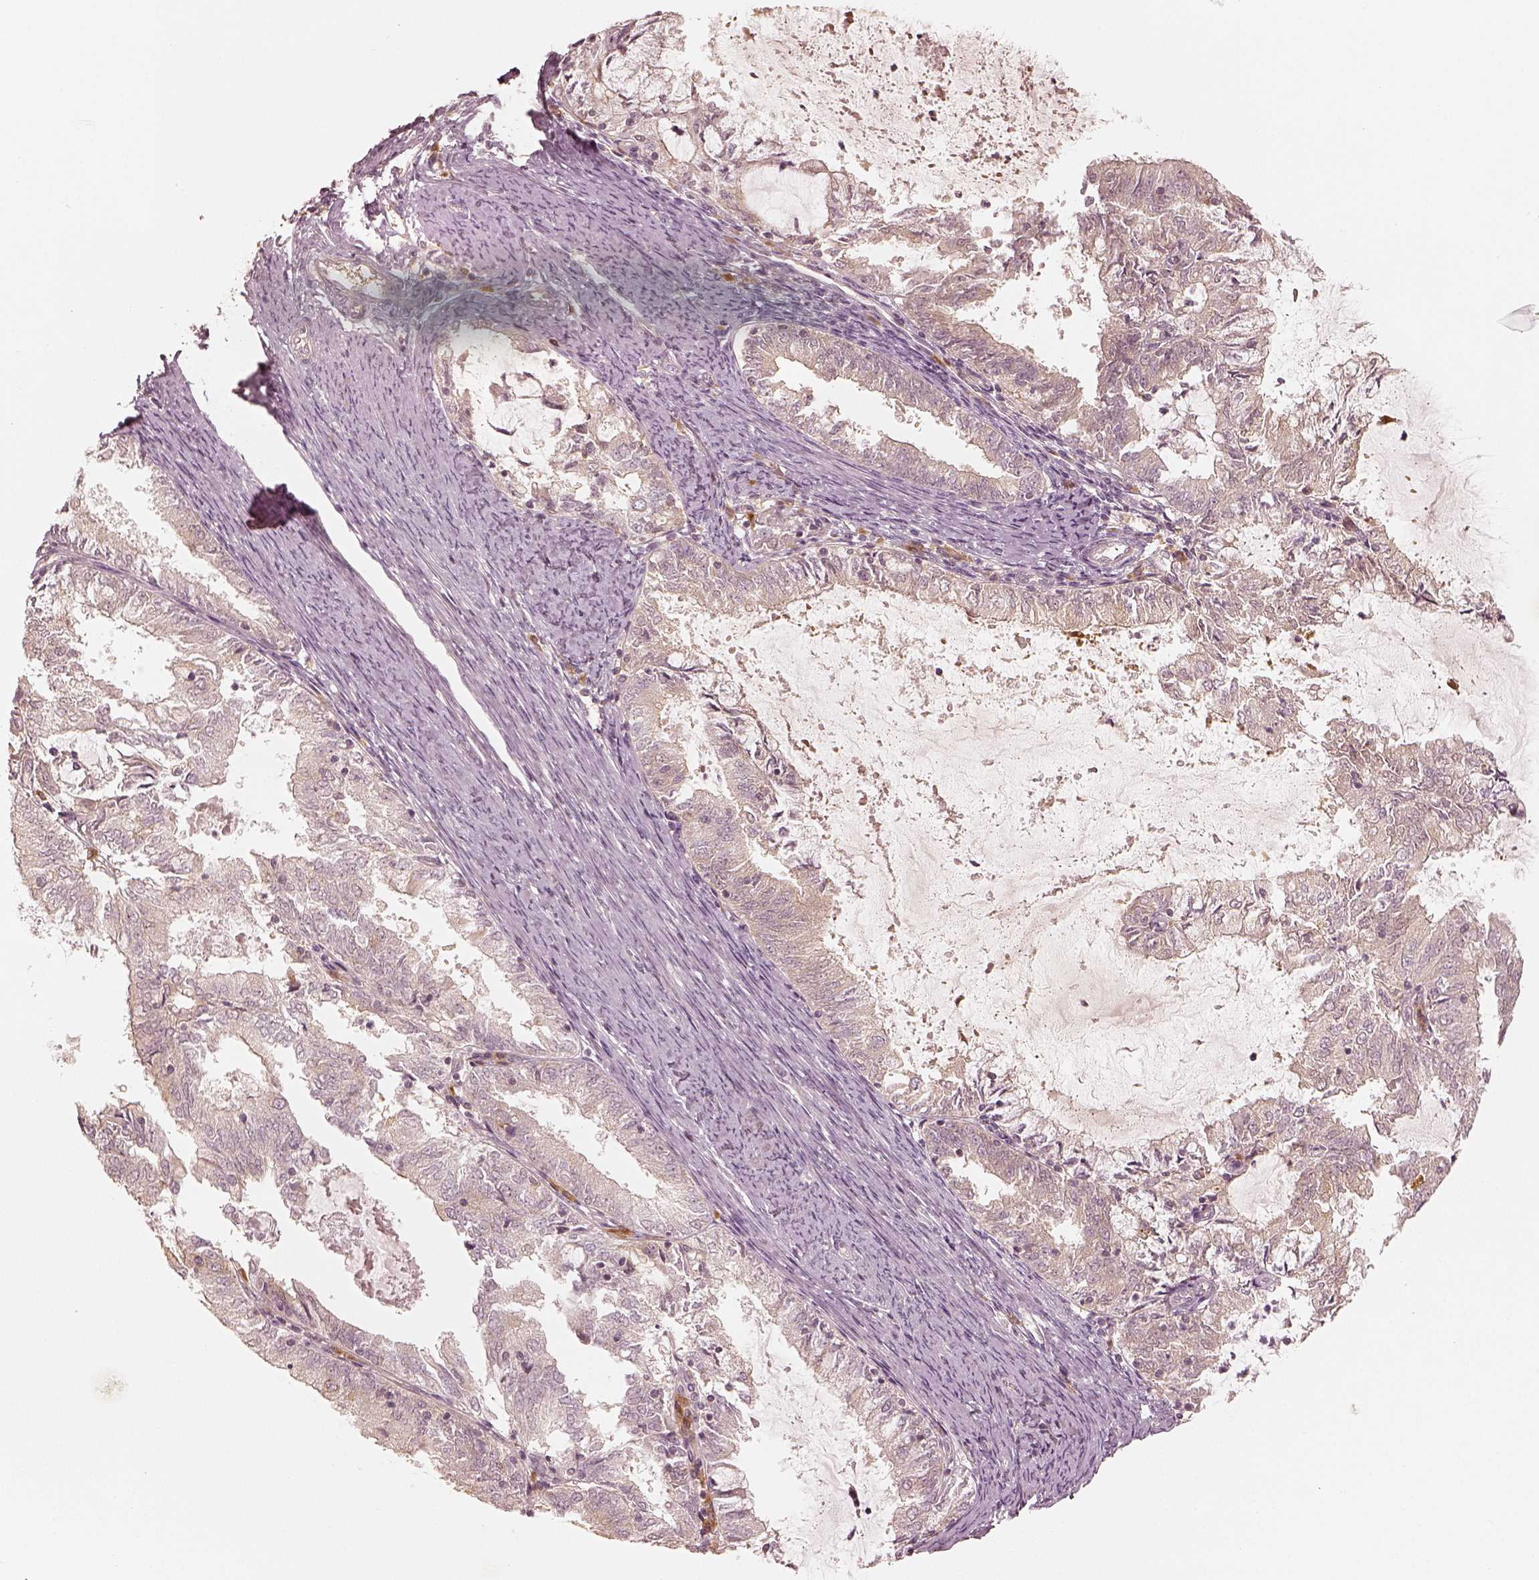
{"staining": {"intensity": "negative", "quantity": "none", "location": "none"}, "tissue": "endometrial cancer", "cell_type": "Tumor cells", "image_type": "cancer", "snomed": [{"axis": "morphology", "description": "Adenocarcinoma, NOS"}, {"axis": "topography", "description": "Endometrium"}], "caption": "High magnification brightfield microscopy of endometrial cancer stained with DAB (3,3'-diaminobenzidine) (brown) and counterstained with hematoxylin (blue): tumor cells show no significant staining.", "gene": "GORASP2", "patient": {"sex": "female", "age": 57}}